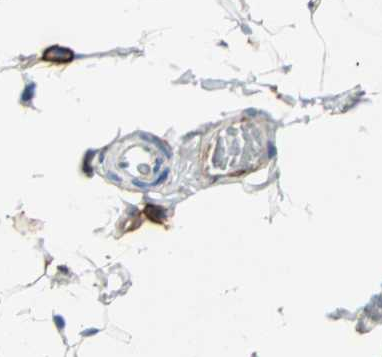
{"staining": {"intensity": "moderate", "quantity": "<25%", "location": "cytoplasmic/membranous"}, "tissue": "adipose tissue", "cell_type": "Adipocytes", "image_type": "normal", "snomed": [{"axis": "morphology", "description": "Normal tissue, NOS"}, {"axis": "topography", "description": "Soft tissue"}], "caption": "IHC of benign adipose tissue demonstrates low levels of moderate cytoplasmic/membranous expression in about <25% of adipocytes.", "gene": "CD44", "patient": {"sex": "male", "age": 26}}